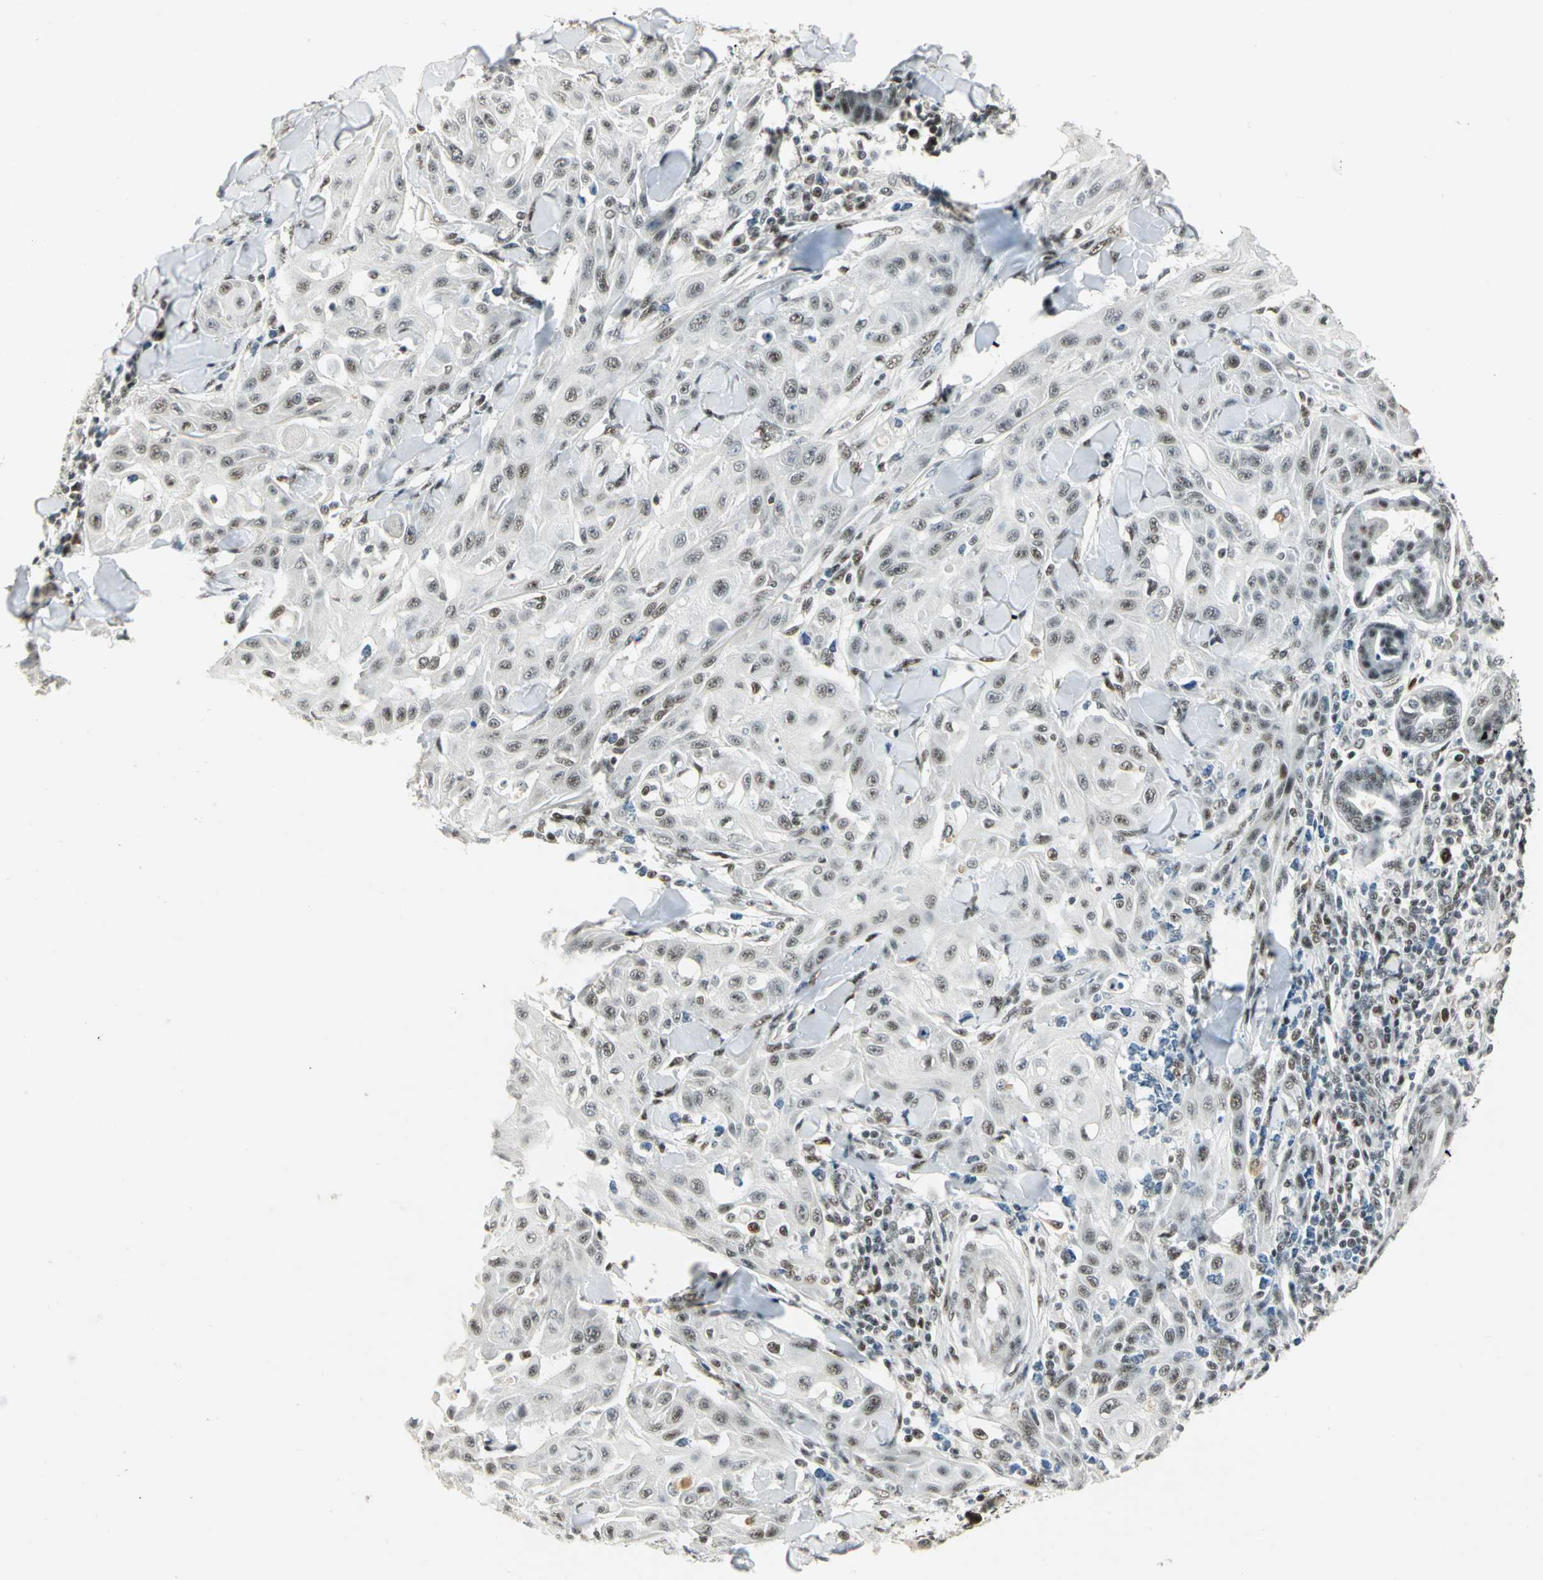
{"staining": {"intensity": "weak", "quantity": ">75%", "location": "nuclear"}, "tissue": "skin cancer", "cell_type": "Tumor cells", "image_type": "cancer", "snomed": [{"axis": "morphology", "description": "Squamous cell carcinoma, NOS"}, {"axis": "topography", "description": "Skin"}], "caption": "Immunohistochemical staining of human skin cancer (squamous cell carcinoma) reveals weak nuclear protein staining in about >75% of tumor cells.", "gene": "CCNT1", "patient": {"sex": "male", "age": 24}}